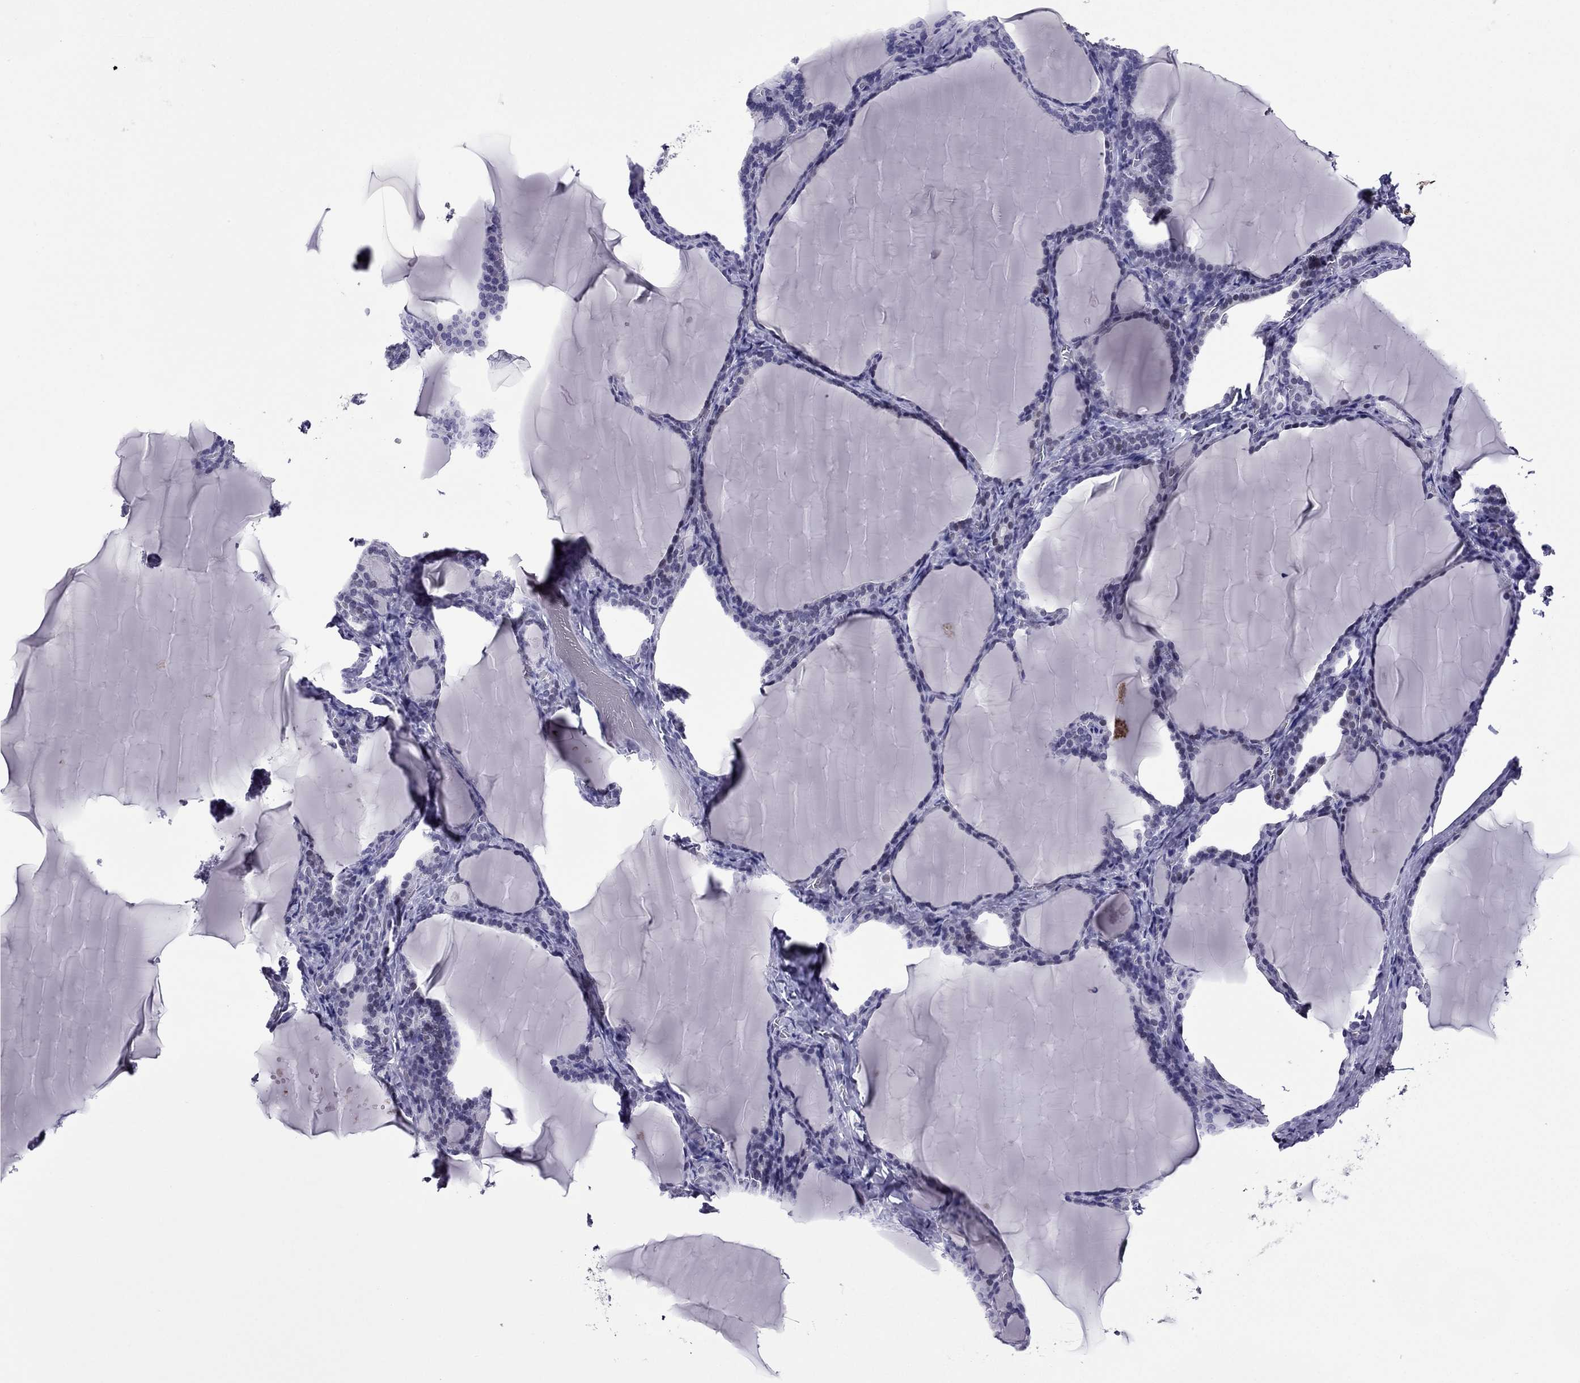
{"staining": {"intensity": "negative", "quantity": "none", "location": "none"}, "tissue": "thyroid gland", "cell_type": "Glandular cells", "image_type": "normal", "snomed": [{"axis": "morphology", "description": "Normal tissue, NOS"}, {"axis": "morphology", "description": "Hyperplasia, NOS"}, {"axis": "topography", "description": "Thyroid gland"}], "caption": "The immunohistochemistry (IHC) micrograph has no significant positivity in glandular cells of thyroid gland. (DAB IHC visualized using brightfield microscopy, high magnification).", "gene": "MYLK3", "patient": {"sex": "female", "age": 27}}